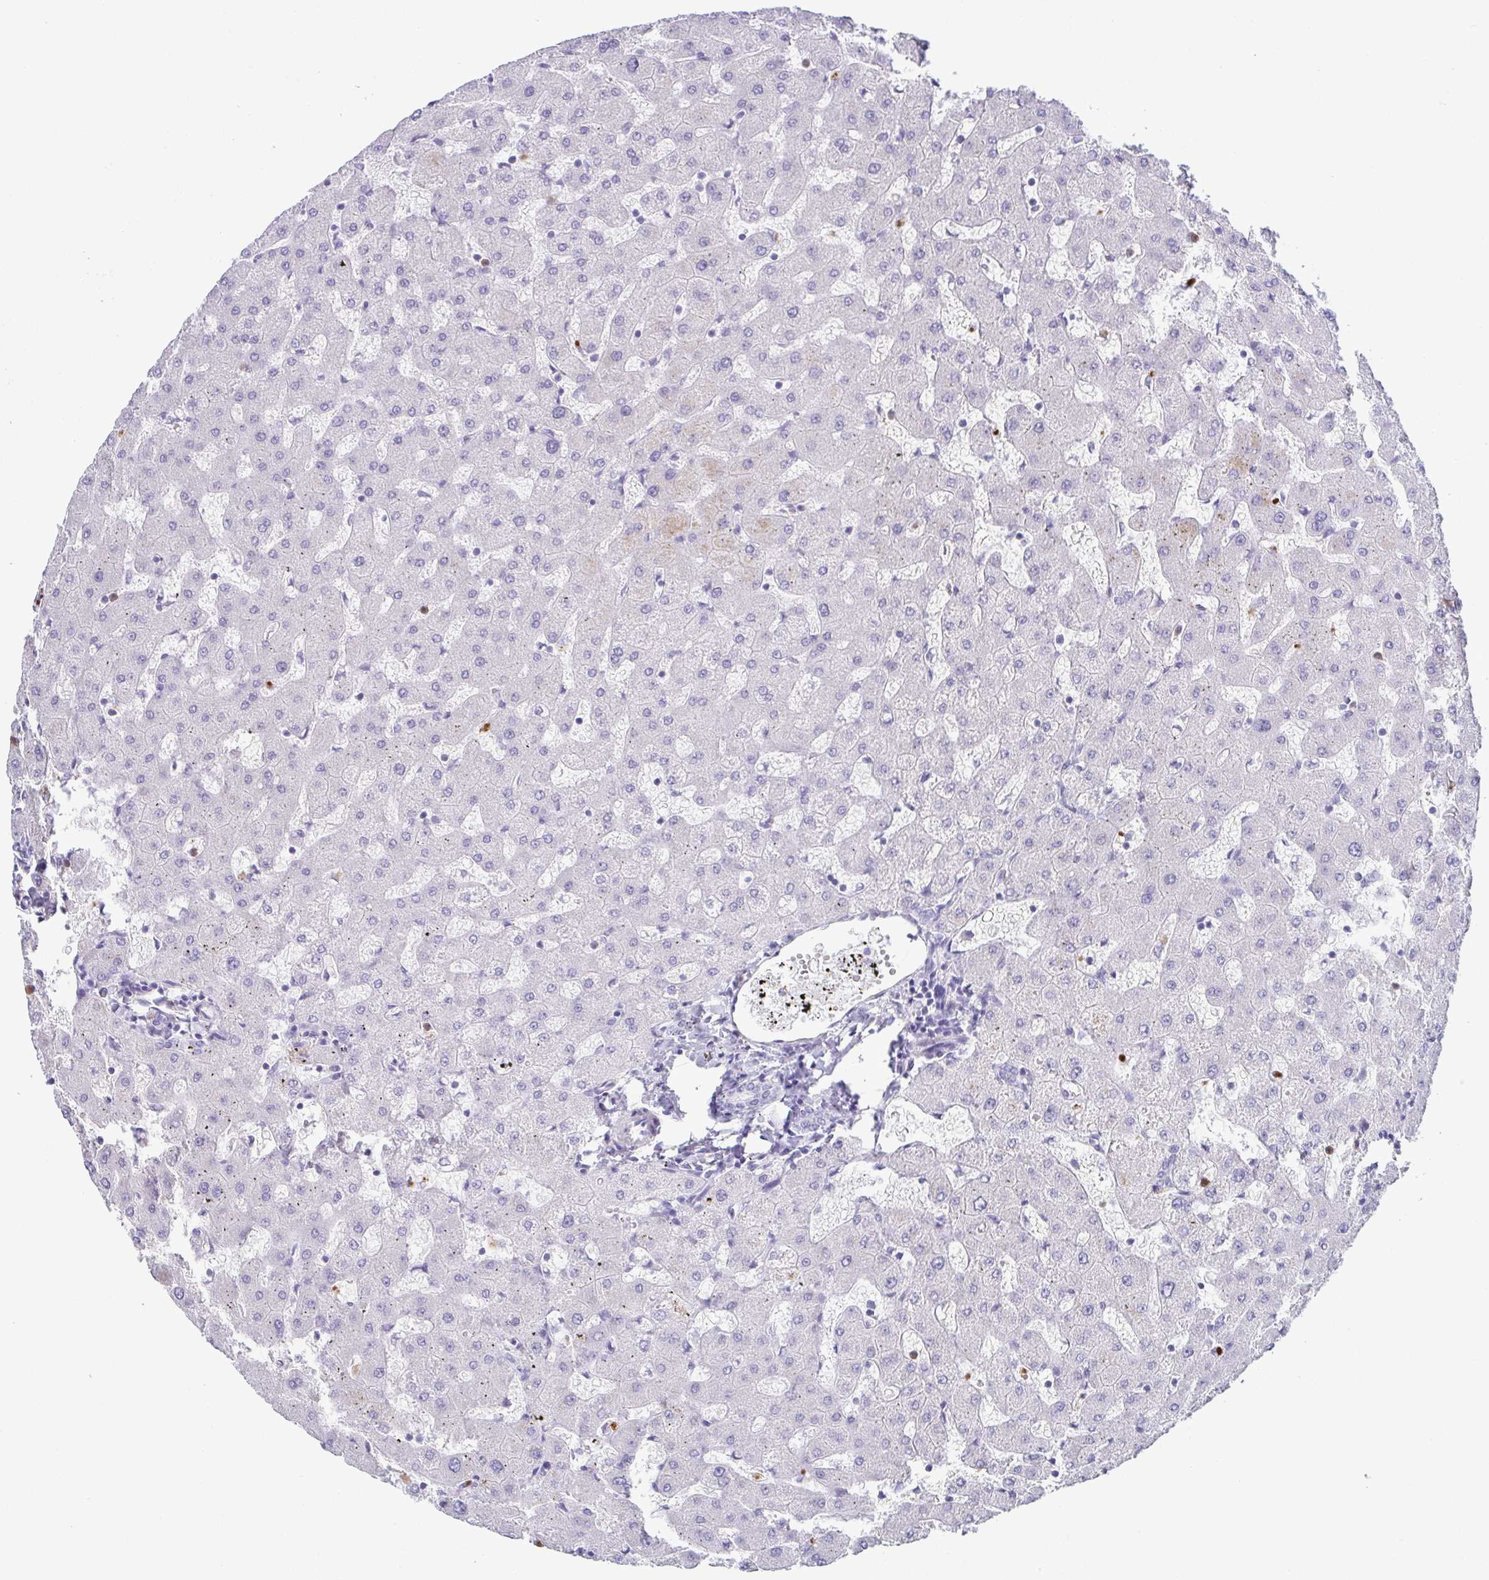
{"staining": {"intensity": "negative", "quantity": "none", "location": "none"}, "tissue": "liver", "cell_type": "Cholangiocytes", "image_type": "normal", "snomed": [{"axis": "morphology", "description": "Normal tissue, NOS"}, {"axis": "topography", "description": "Liver"}], "caption": "DAB immunohistochemical staining of benign human liver shows no significant expression in cholangiocytes.", "gene": "AZU1", "patient": {"sex": "female", "age": 63}}